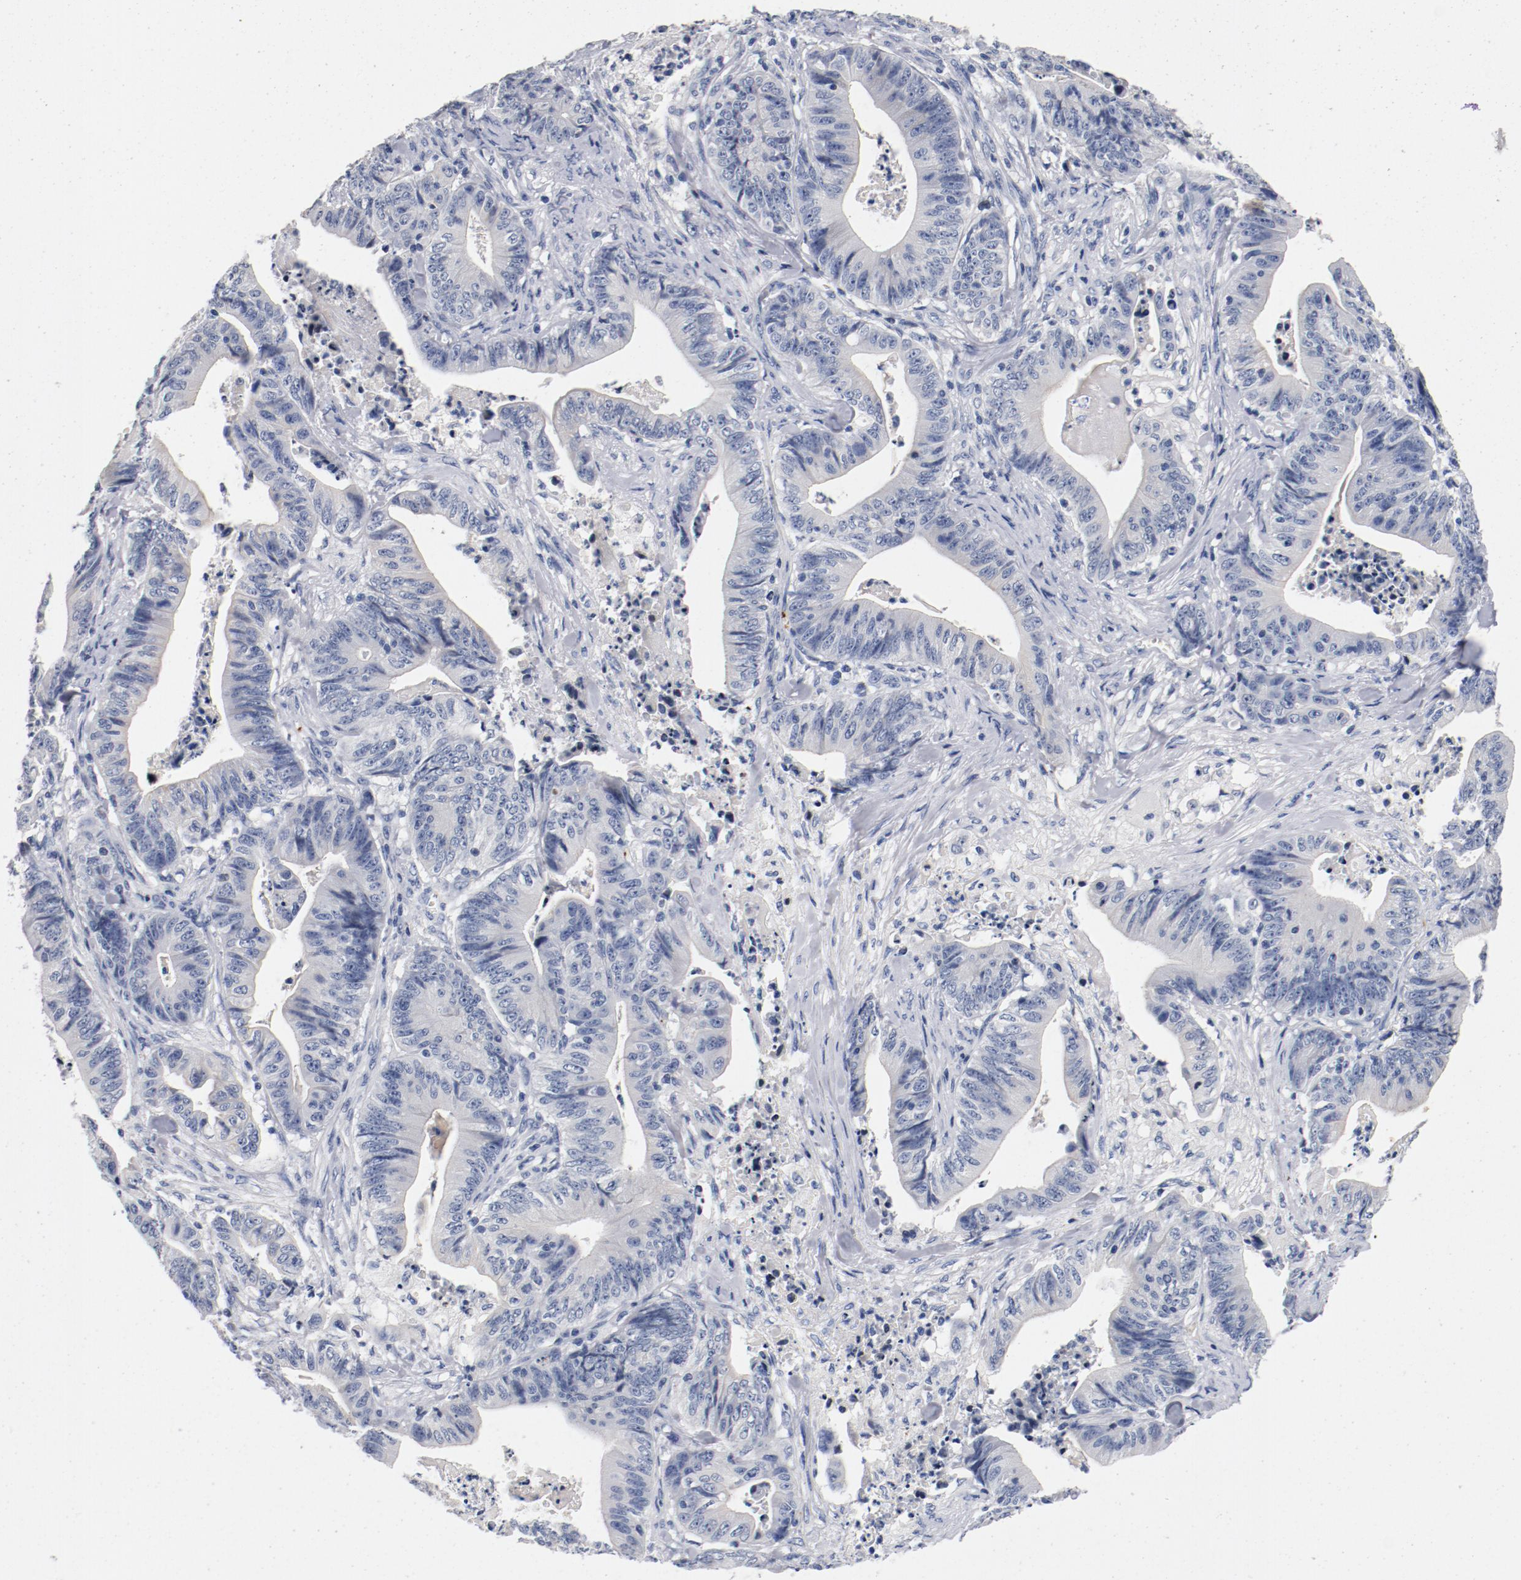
{"staining": {"intensity": "negative", "quantity": "none", "location": "none"}, "tissue": "stomach cancer", "cell_type": "Tumor cells", "image_type": "cancer", "snomed": [{"axis": "morphology", "description": "Adenocarcinoma, NOS"}, {"axis": "topography", "description": "Stomach, lower"}], "caption": "This is a histopathology image of immunohistochemistry staining of adenocarcinoma (stomach), which shows no staining in tumor cells.", "gene": "PIM1", "patient": {"sex": "female", "age": 86}}